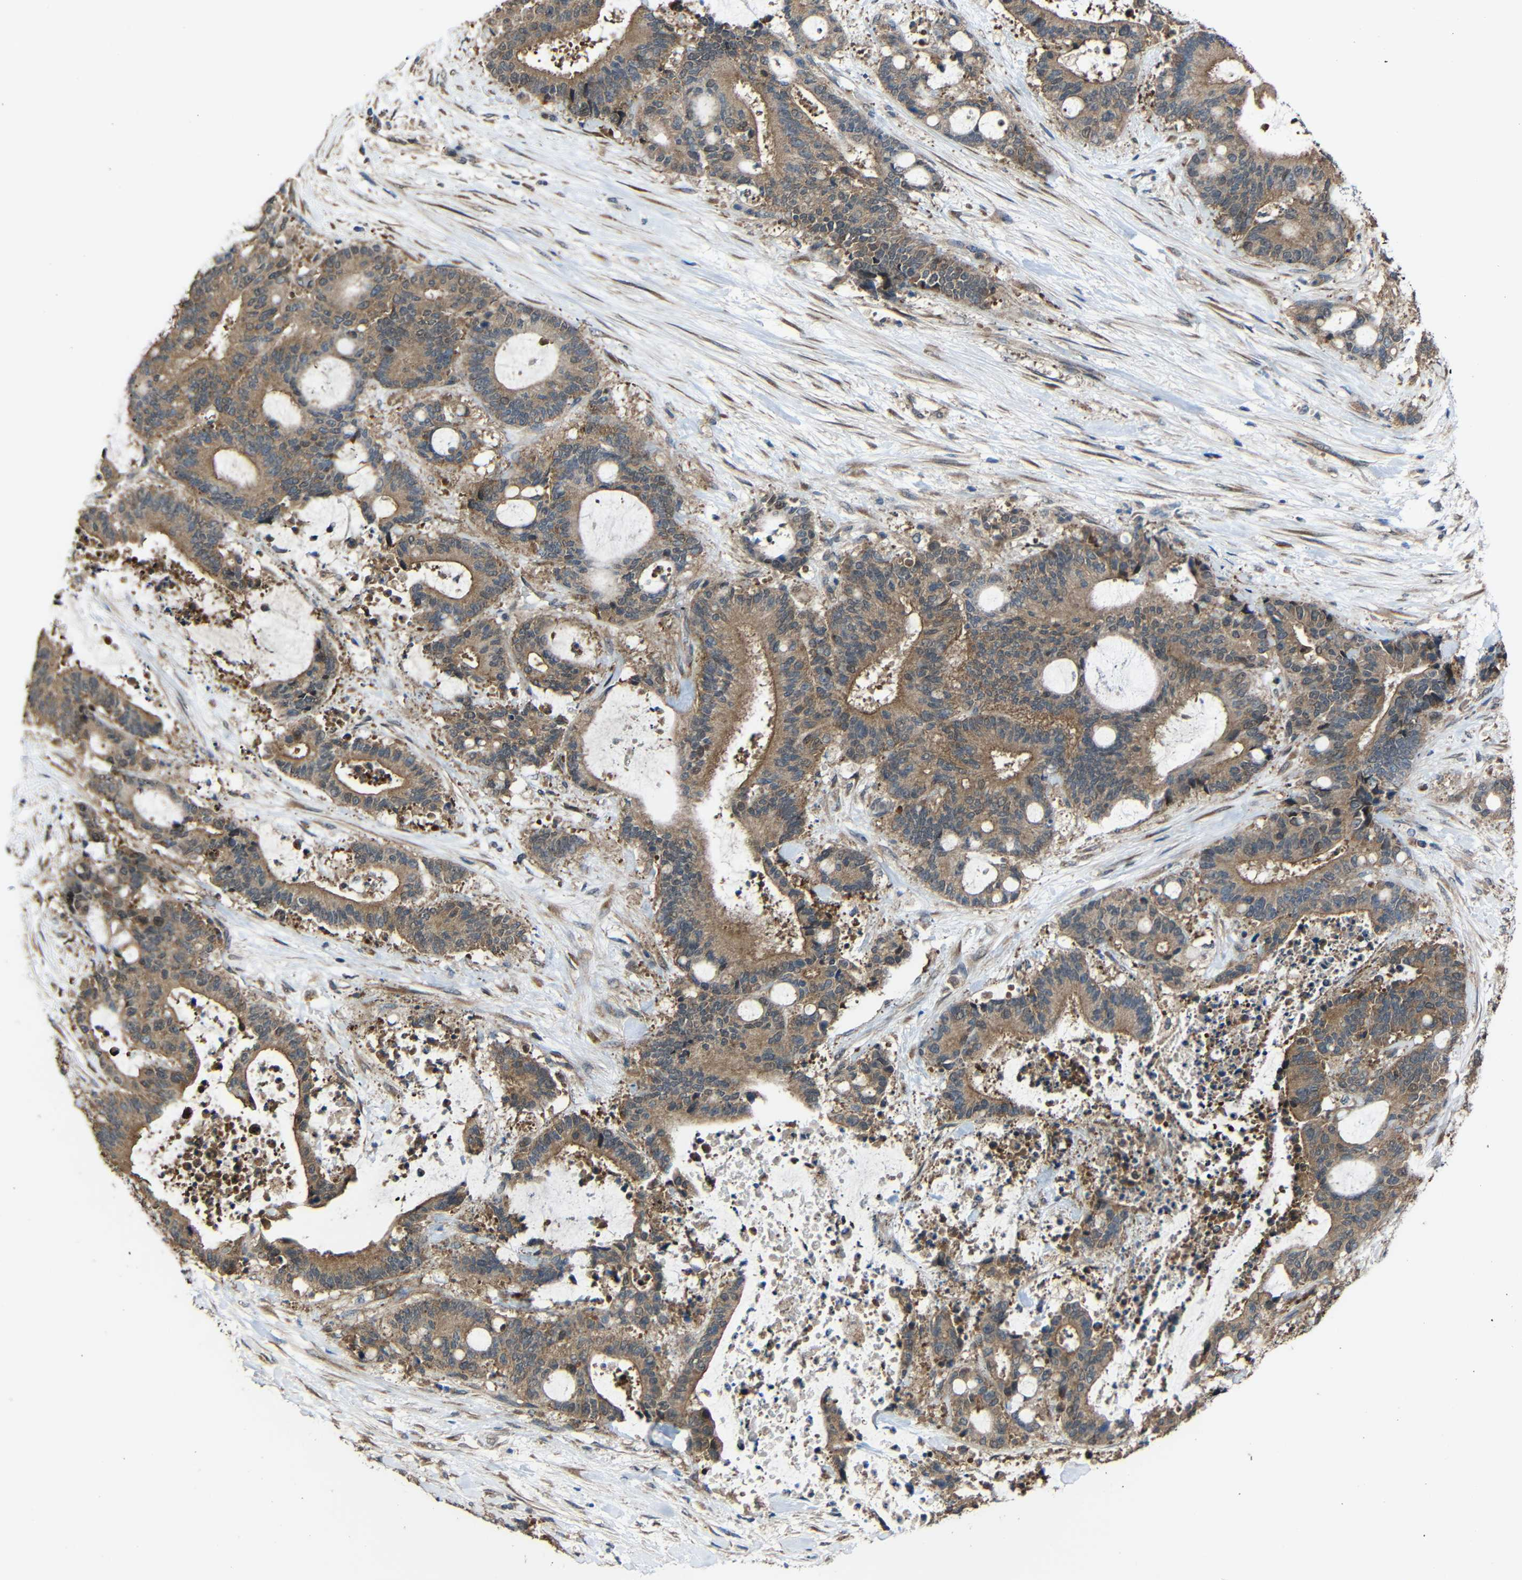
{"staining": {"intensity": "moderate", "quantity": ">75%", "location": "cytoplasmic/membranous"}, "tissue": "liver cancer", "cell_type": "Tumor cells", "image_type": "cancer", "snomed": [{"axis": "morphology", "description": "Normal tissue, NOS"}, {"axis": "morphology", "description": "Cholangiocarcinoma"}, {"axis": "topography", "description": "Liver"}, {"axis": "topography", "description": "Peripheral nerve tissue"}], "caption": "This micrograph shows liver cancer stained with IHC to label a protein in brown. The cytoplasmic/membranous of tumor cells show moderate positivity for the protein. Nuclei are counter-stained blue.", "gene": "CHST9", "patient": {"sex": "female", "age": 73}}